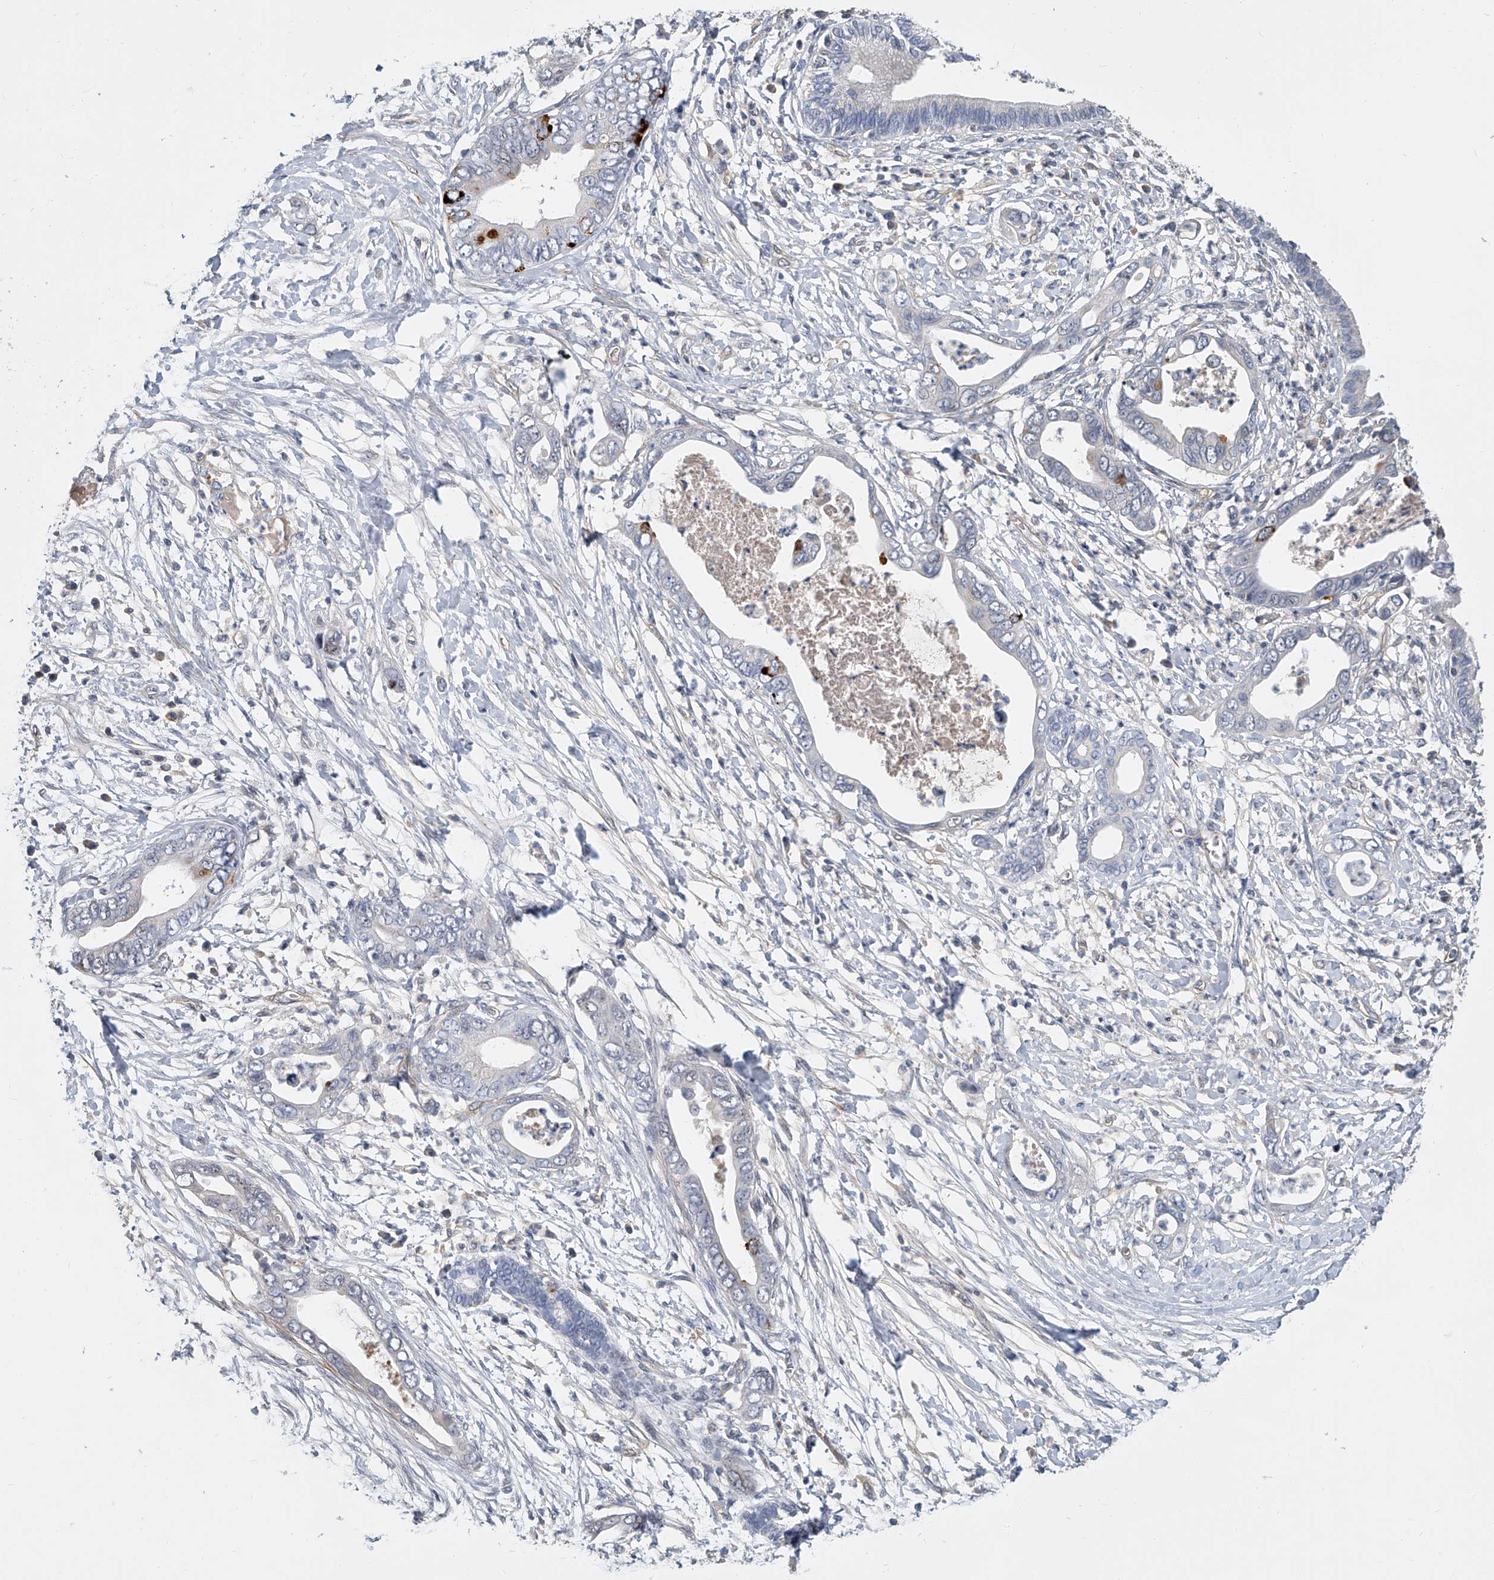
{"staining": {"intensity": "weak", "quantity": "<25%", "location": "cytoplasmic/membranous,nuclear"}, "tissue": "pancreatic cancer", "cell_type": "Tumor cells", "image_type": "cancer", "snomed": [{"axis": "morphology", "description": "Adenocarcinoma, NOS"}, {"axis": "topography", "description": "Pancreas"}], "caption": "Pancreatic cancer (adenocarcinoma) was stained to show a protein in brown. There is no significant staining in tumor cells. Nuclei are stained in blue.", "gene": "CD200", "patient": {"sex": "male", "age": 75}}